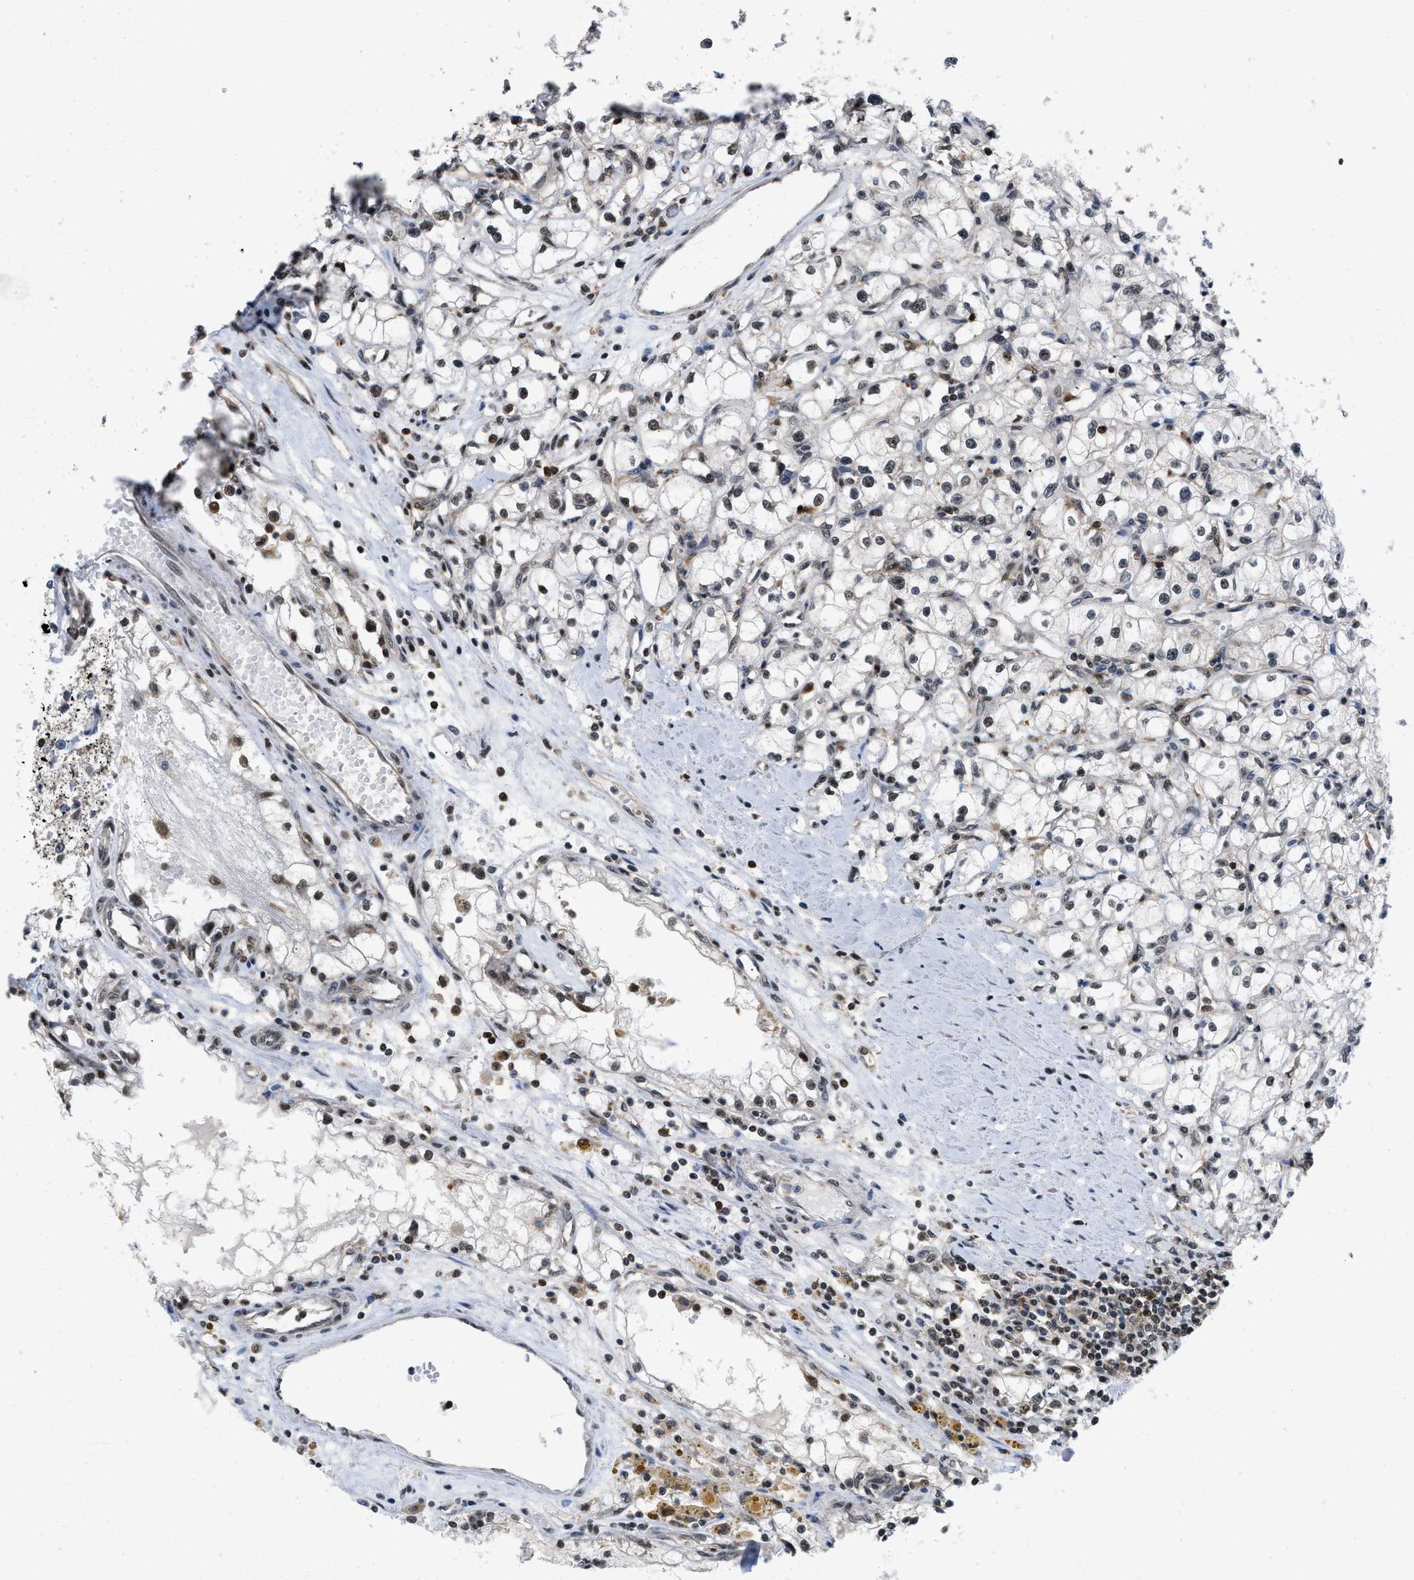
{"staining": {"intensity": "weak", "quantity": "<25%", "location": "nuclear"}, "tissue": "renal cancer", "cell_type": "Tumor cells", "image_type": "cancer", "snomed": [{"axis": "morphology", "description": "Adenocarcinoma, NOS"}, {"axis": "topography", "description": "Kidney"}], "caption": "This photomicrograph is of renal cancer stained with IHC to label a protein in brown with the nuclei are counter-stained blue. There is no staining in tumor cells. The staining is performed using DAB brown chromogen with nuclei counter-stained in using hematoxylin.", "gene": "ATF7IP", "patient": {"sex": "male", "age": 56}}